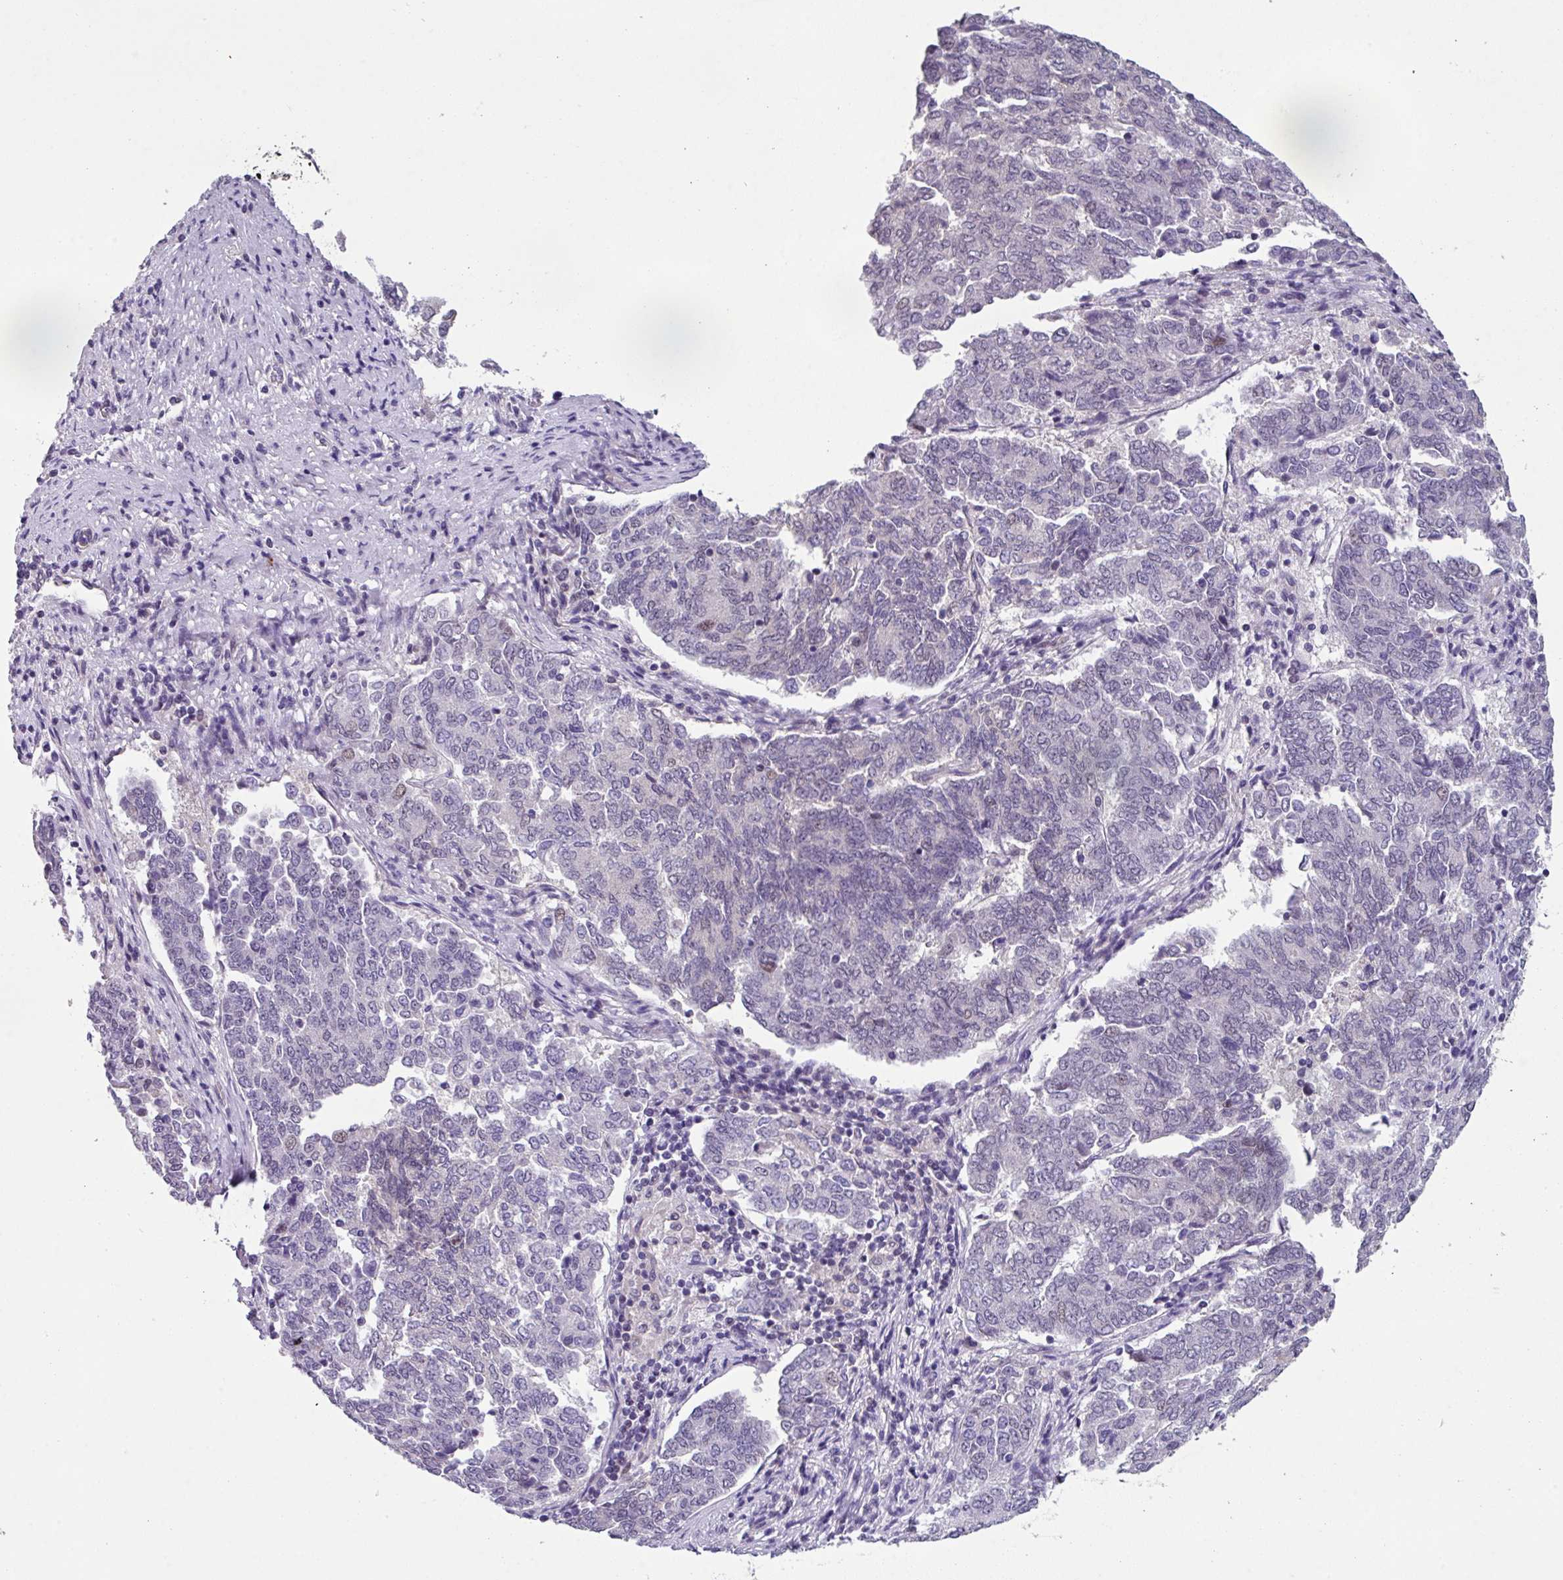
{"staining": {"intensity": "negative", "quantity": "none", "location": "none"}, "tissue": "endometrial cancer", "cell_type": "Tumor cells", "image_type": "cancer", "snomed": [{"axis": "morphology", "description": "Adenocarcinoma, NOS"}, {"axis": "topography", "description": "Endometrium"}], "caption": "Immunohistochemistry (IHC) histopathology image of human adenocarcinoma (endometrial) stained for a protein (brown), which displays no positivity in tumor cells.", "gene": "ZFP3", "patient": {"sex": "female", "age": 80}}